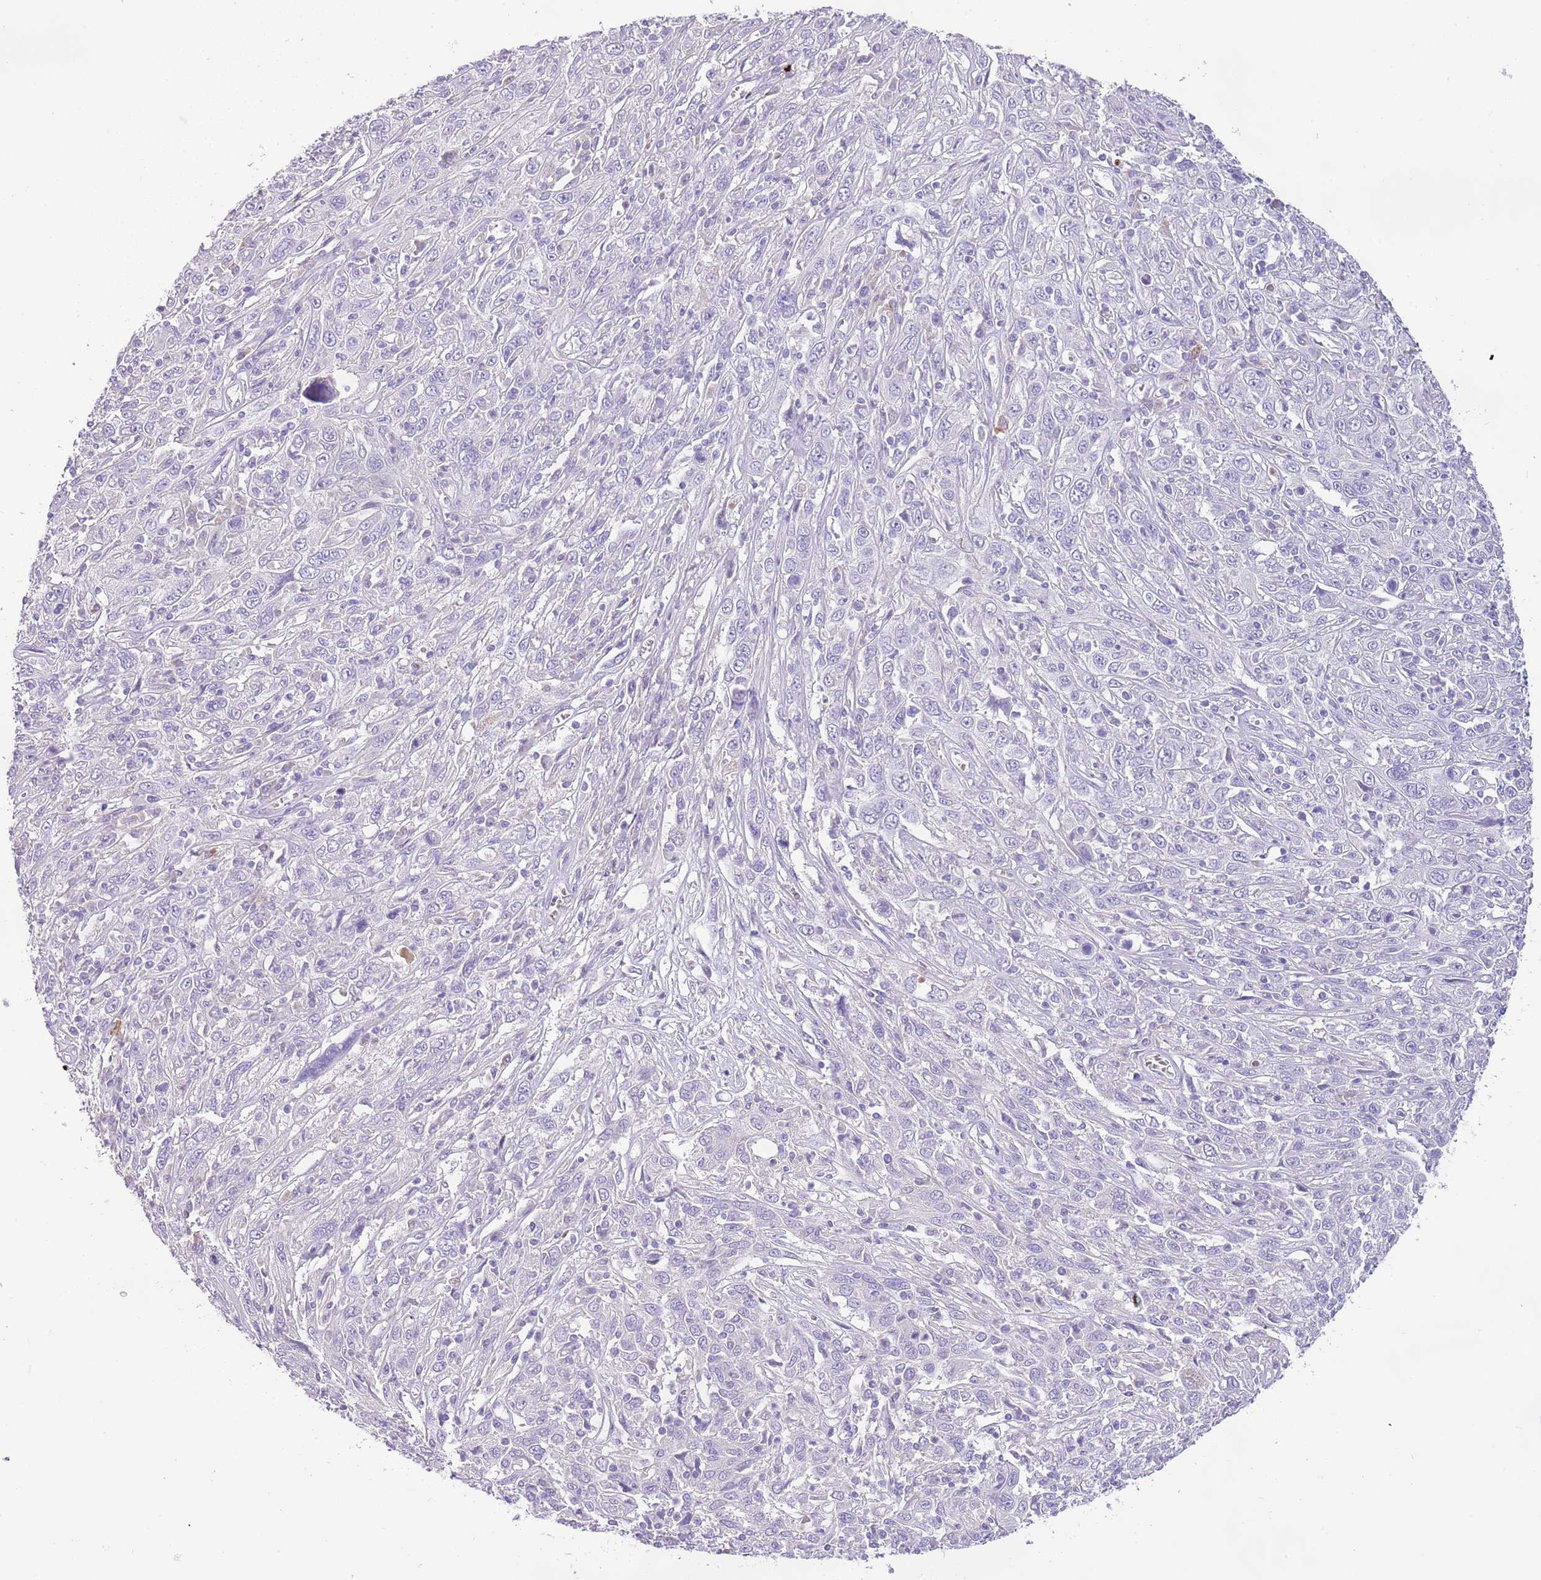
{"staining": {"intensity": "negative", "quantity": "none", "location": "none"}, "tissue": "cervical cancer", "cell_type": "Tumor cells", "image_type": "cancer", "snomed": [{"axis": "morphology", "description": "Squamous cell carcinoma, NOS"}, {"axis": "topography", "description": "Cervix"}], "caption": "This image is of squamous cell carcinoma (cervical) stained with IHC to label a protein in brown with the nuclei are counter-stained blue. There is no expression in tumor cells.", "gene": "RFK", "patient": {"sex": "female", "age": 46}}